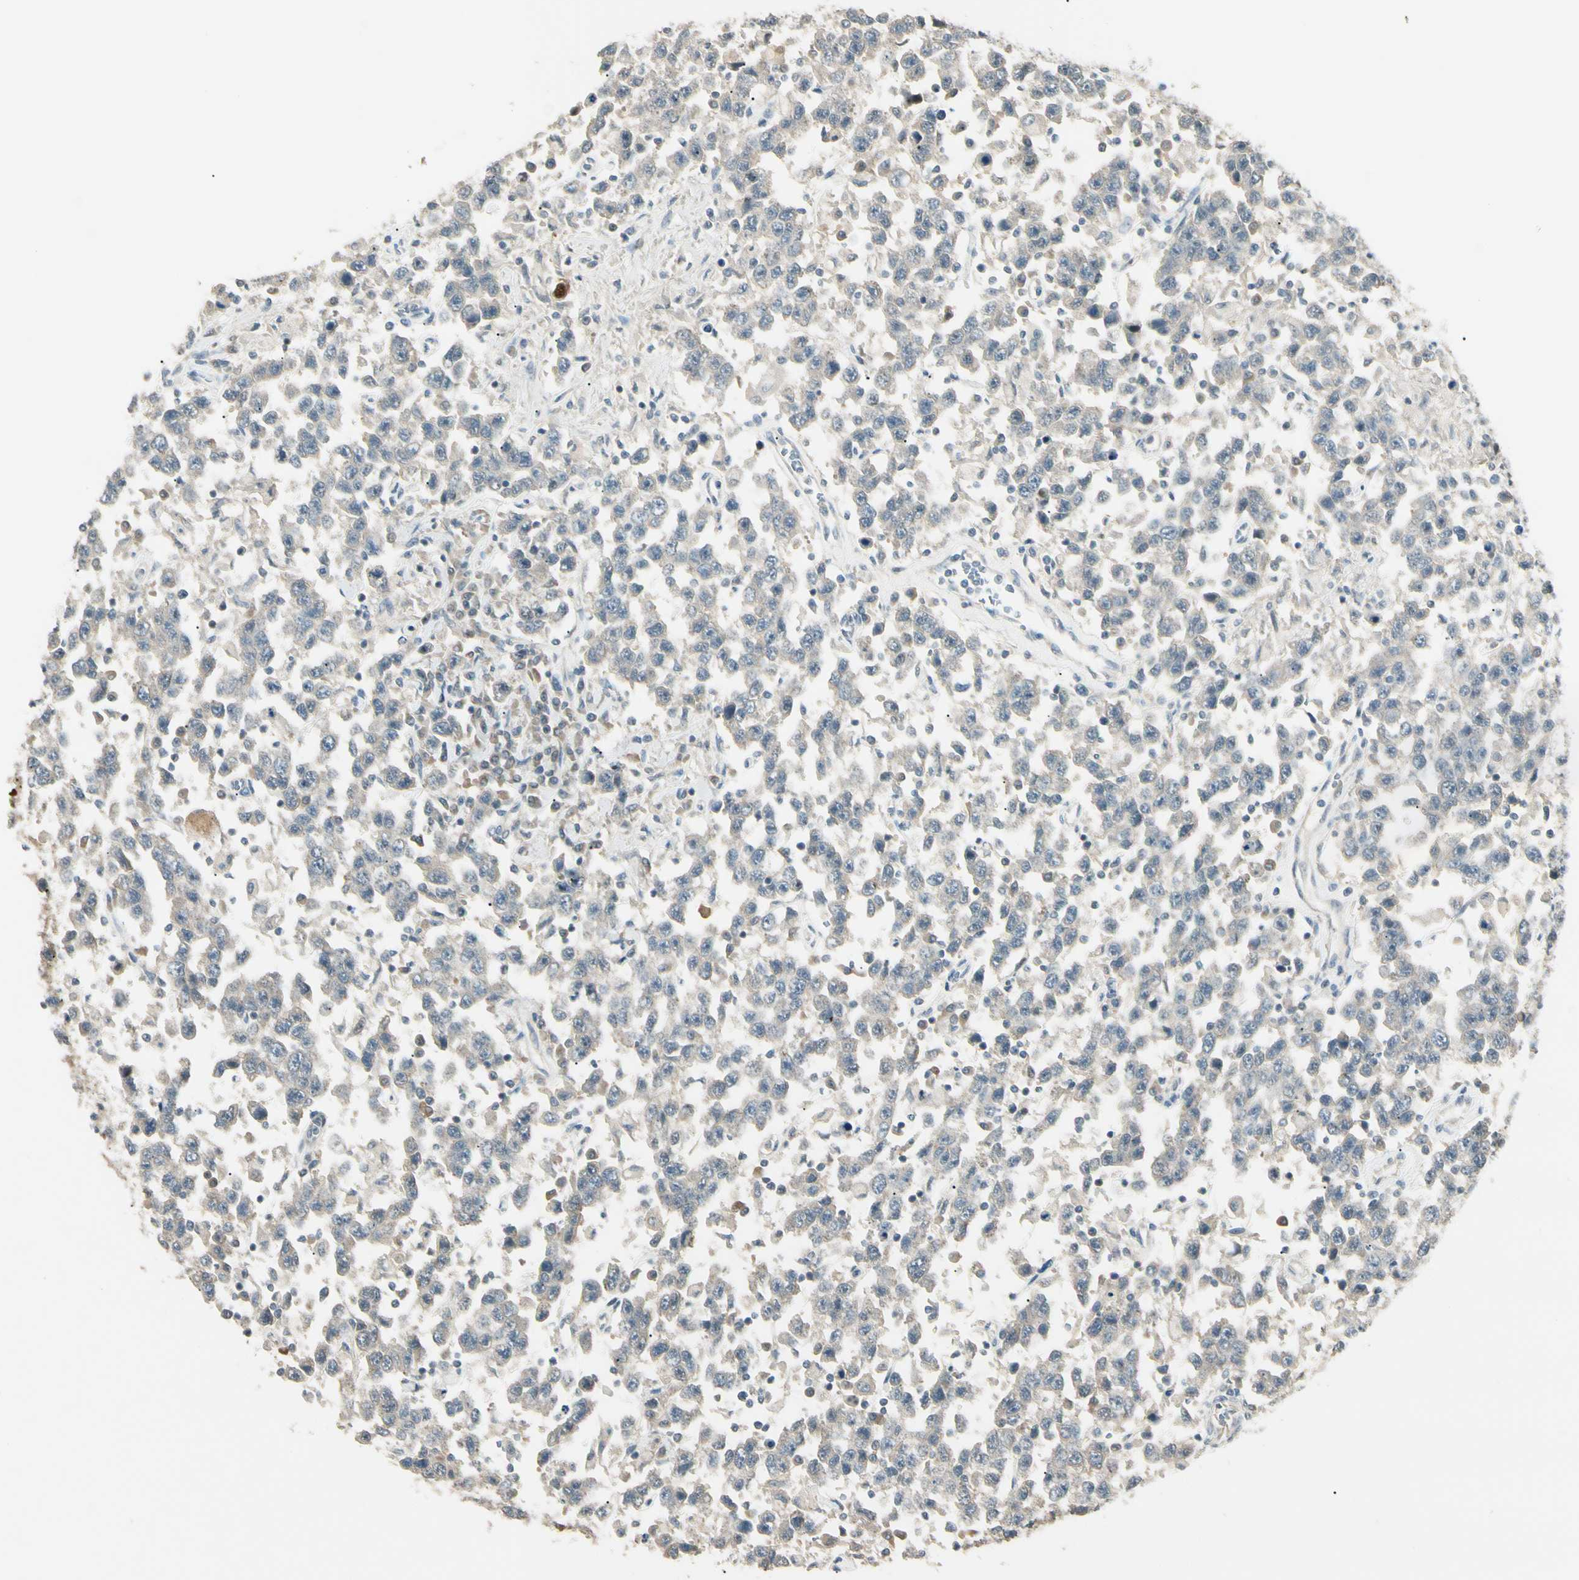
{"staining": {"intensity": "weak", "quantity": "25%-75%", "location": "cytoplasmic/membranous"}, "tissue": "testis cancer", "cell_type": "Tumor cells", "image_type": "cancer", "snomed": [{"axis": "morphology", "description": "Seminoma, NOS"}, {"axis": "topography", "description": "Testis"}], "caption": "Immunohistochemical staining of human testis cancer reveals weak cytoplasmic/membranous protein expression in about 25%-75% of tumor cells.", "gene": "P3H2", "patient": {"sex": "male", "age": 41}}